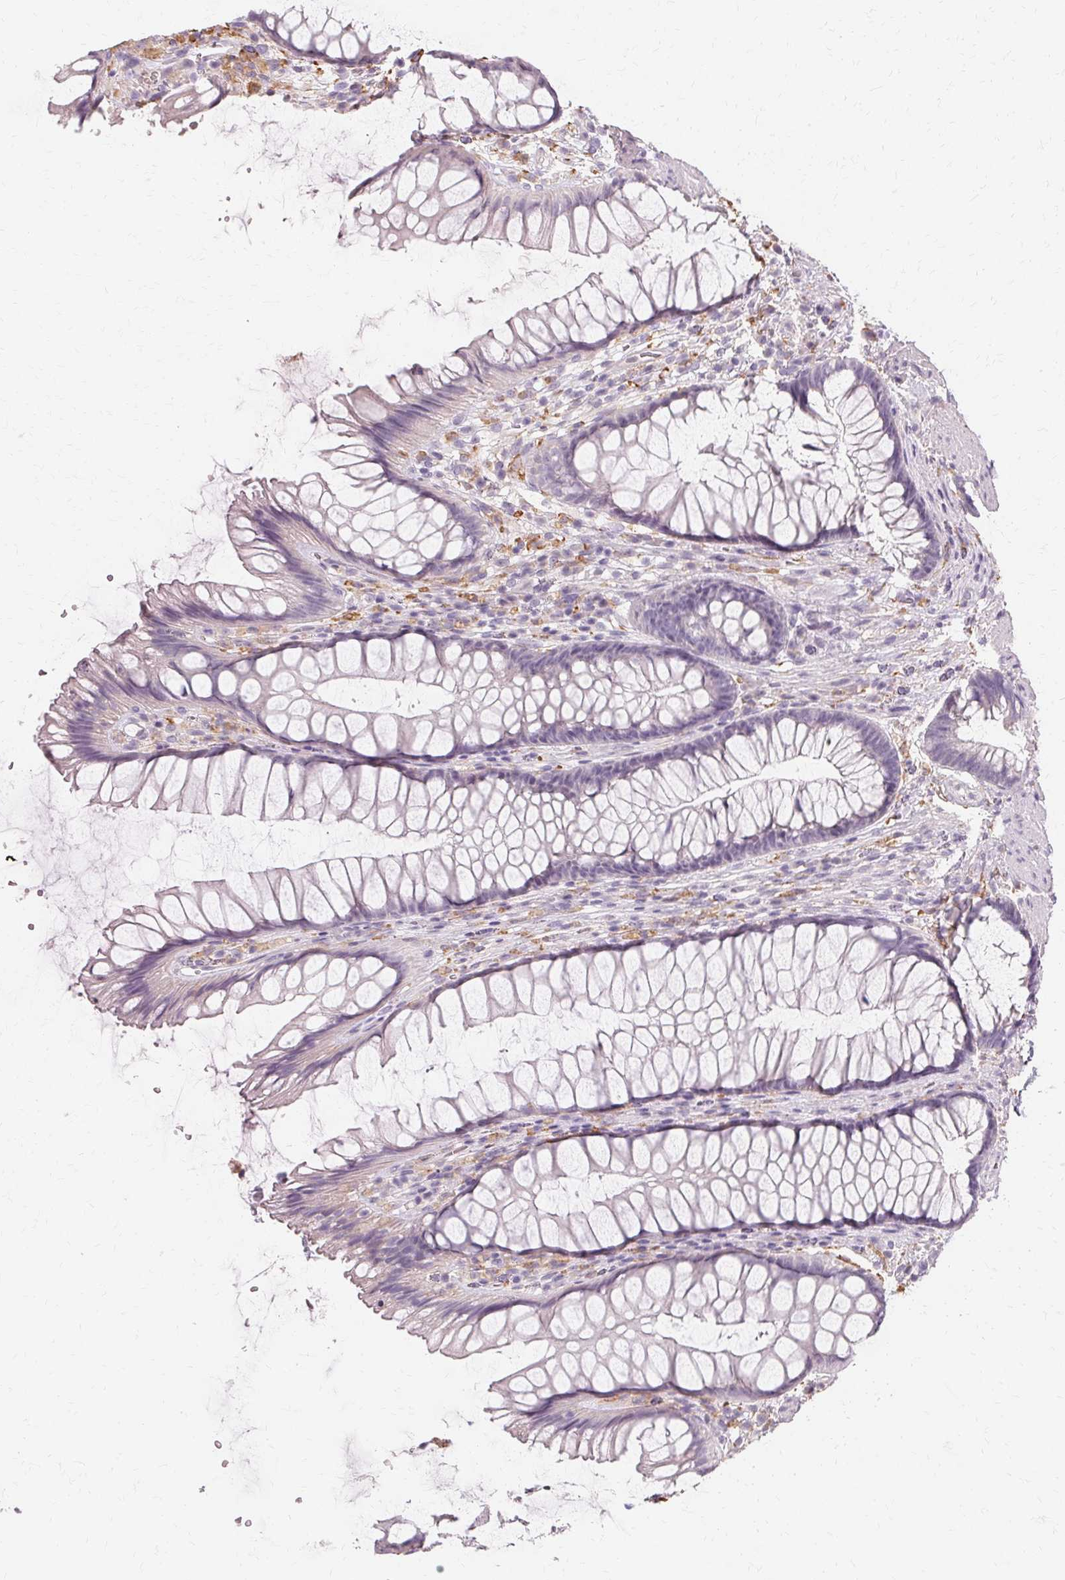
{"staining": {"intensity": "negative", "quantity": "none", "location": "none"}, "tissue": "rectum", "cell_type": "Glandular cells", "image_type": "normal", "snomed": [{"axis": "morphology", "description": "Normal tissue, NOS"}, {"axis": "topography", "description": "Rectum"}], "caption": "IHC photomicrograph of normal rectum stained for a protein (brown), which shows no positivity in glandular cells. (DAB (3,3'-diaminobenzidine) IHC, high magnification).", "gene": "IFNGR1", "patient": {"sex": "male", "age": 53}}